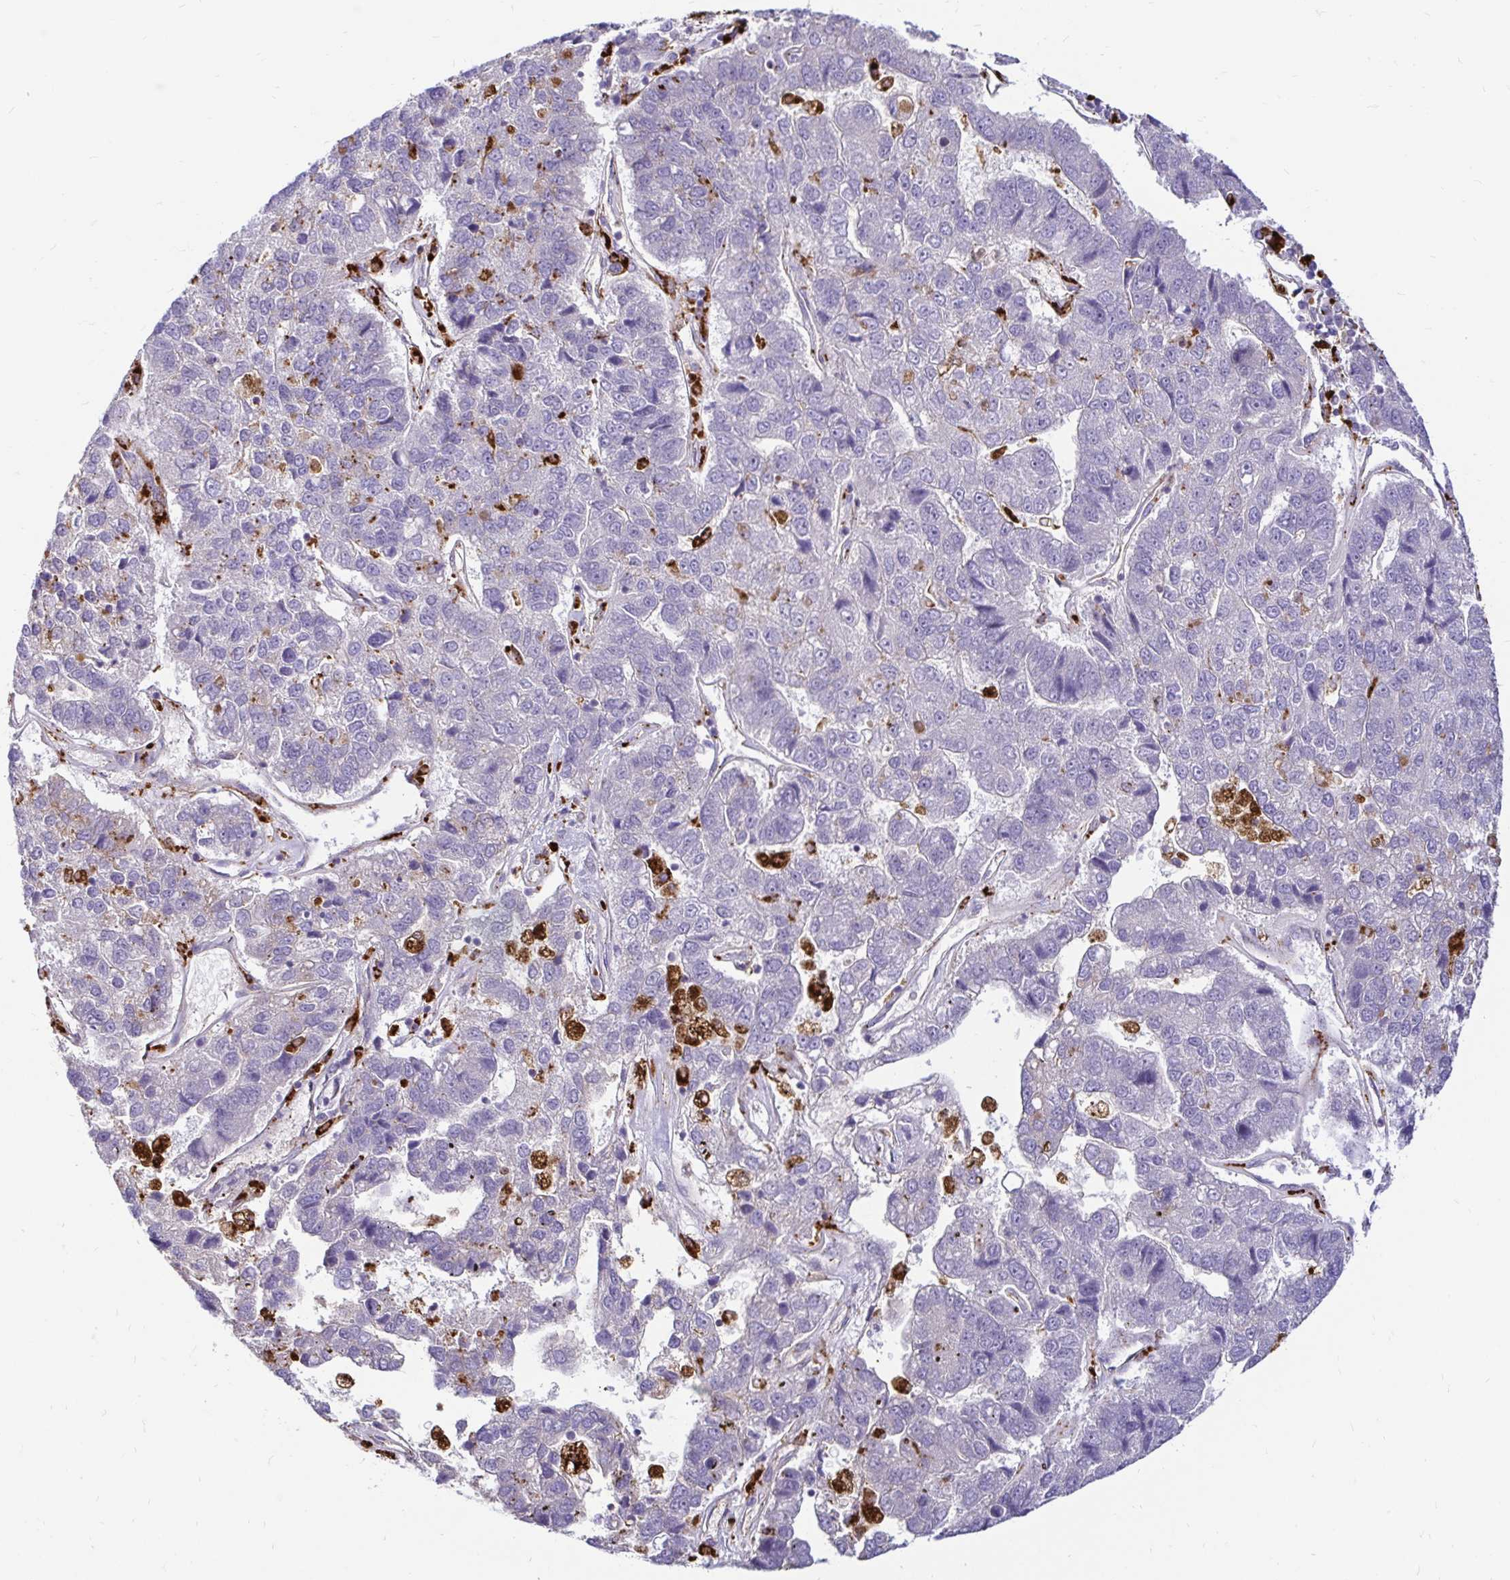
{"staining": {"intensity": "negative", "quantity": "none", "location": "none"}, "tissue": "pancreatic cancer", "cell_type": "Tumor cells", "image_type": "cancer", "snomed": [{"axis": "morphology", "description": "Adenocarcinoma, NOS"}, {"axis": "topography", "description": "Pancreas"}], "caption": "IHC histopathology image of neoplastic tissue: human pancreatic cancer (adenocarcinoma) stained with DAB (3,3'-diaminobenzidine) shows no significant protein positivity in tumor cells. (DAB immunohistochemistry, high magnification).", "gene": "FUCA1", "patient": {"sex": "female", "age": 61}}